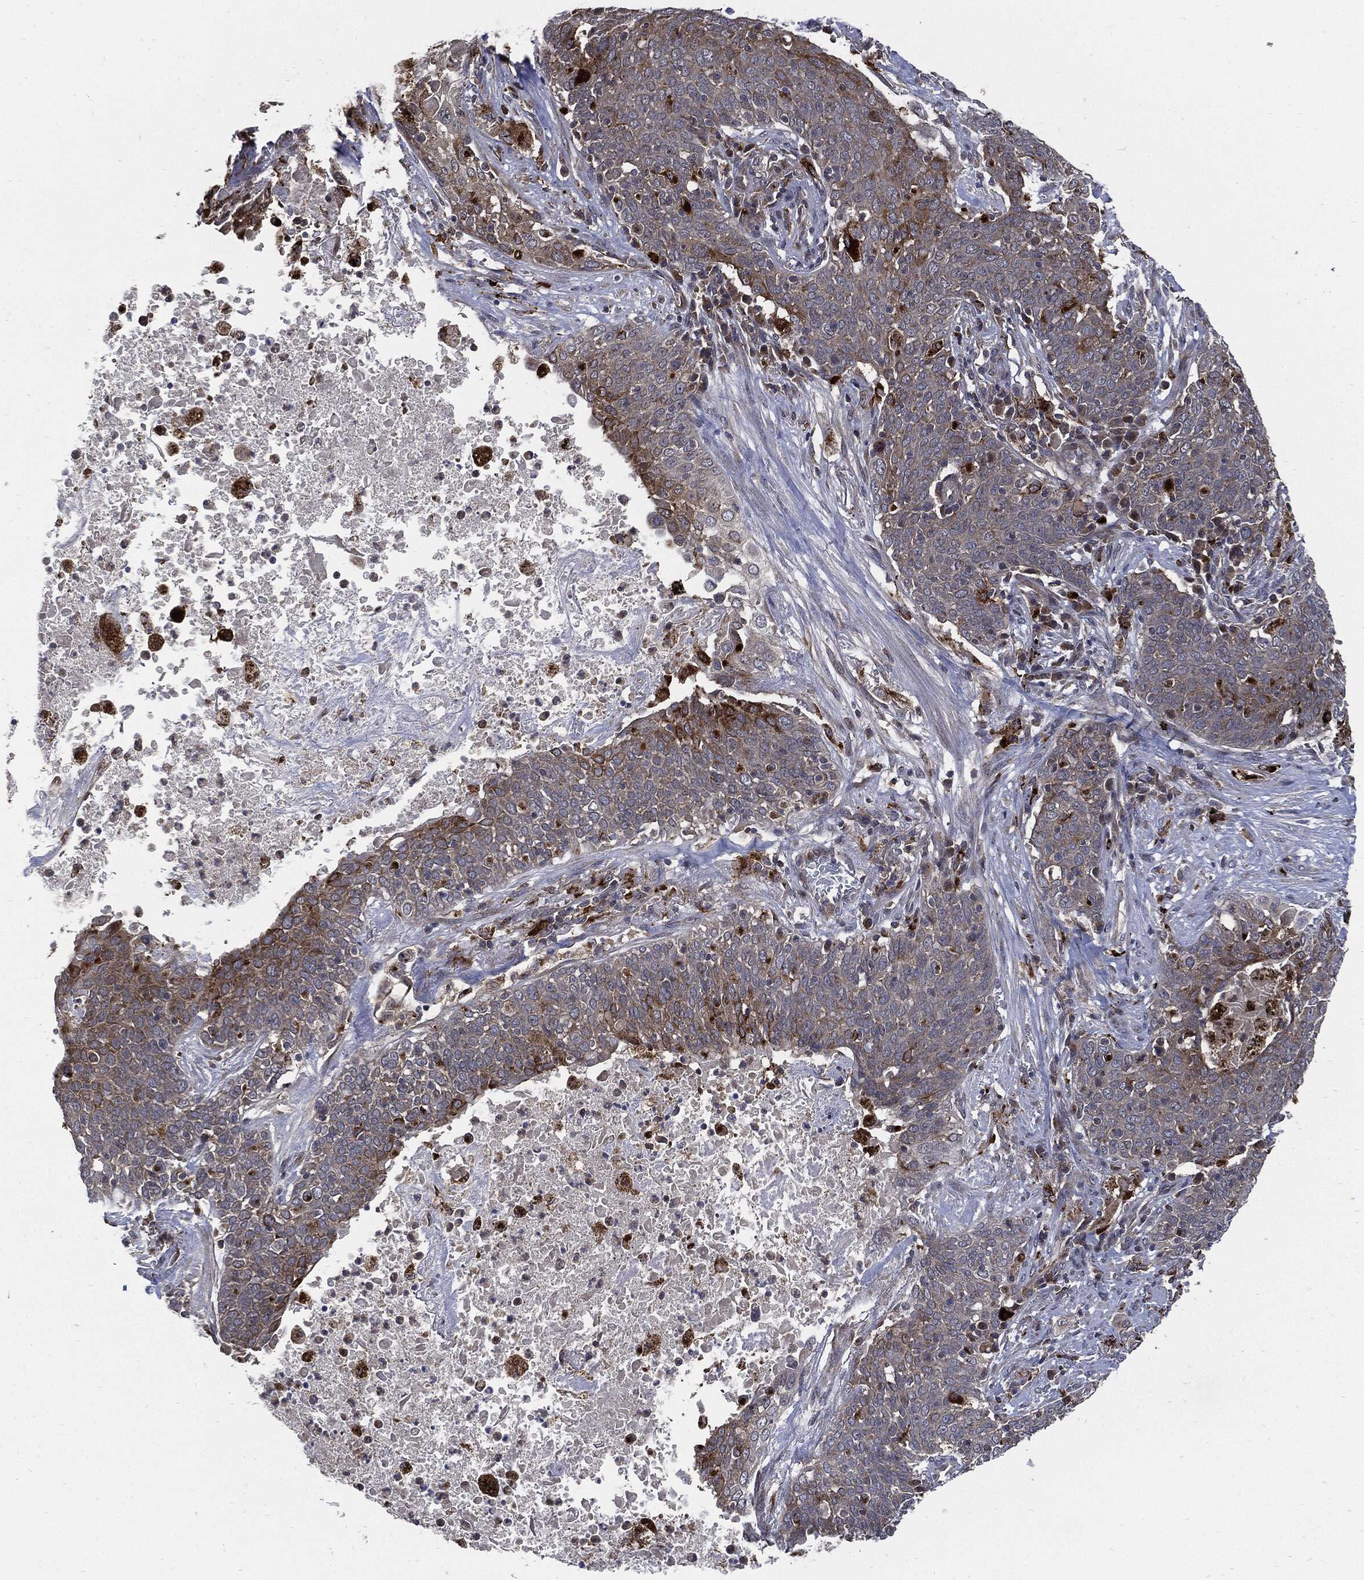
{"staining": {"intensity": "negative", "quantity": "none", "location": "none"}, "tissue": "lung cancer", "cell_type": "Tumor cells", "image_type": "cancer", "snomed": [{"axis": "morphology", "description": "Squamous cell carcinoma, NOS"}, {"axis": "topography", "description": "Lung"}], "caption": "A histopathology image of human lung cancer is negative for staining in tumor cells. (Stains: DAB (3,3'-diaminobenzidine) IHC with hematoxylin counter stain, Microscopy: brightfield microscopy at high magnification).", "gene": "SLC31A2", "patient": {"sex": "male", "age": 82}}